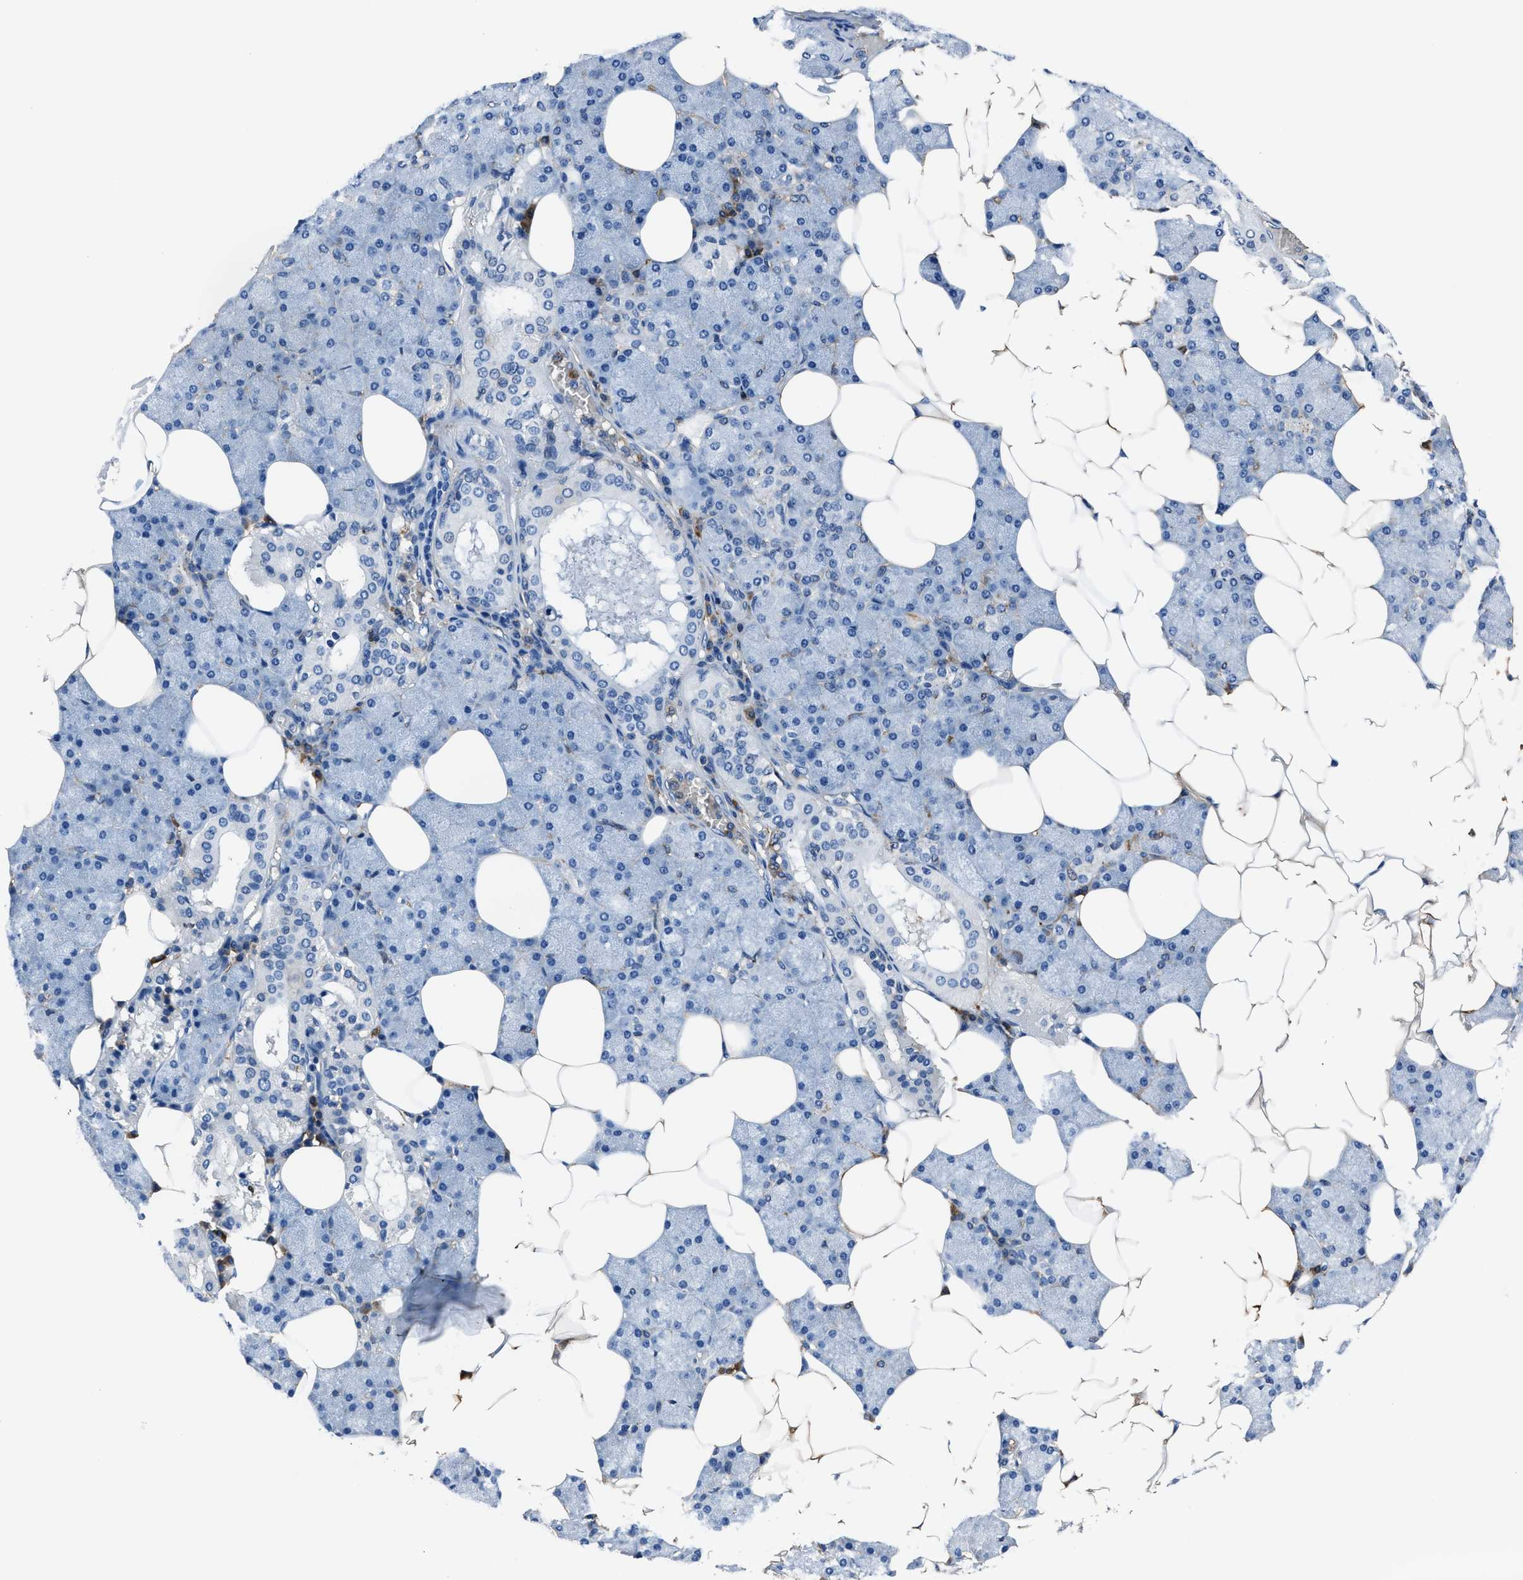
{"staining": {"intensity": "negative", "quantity": "none", "location": "none"}, "tissue": "salivary gland", "cell_type": "Glandular cells", "image_type": "normal", "snomed": [{"axis": "morphology", "description": "Normal tissue, NOS"}, {"axis": "topography", "description": "Salivary gland"}], "caption": "An immunohistochemistry (IHC) photomicrograph of normal salivary gland is shown. There is no staining in glandular cells of salivary gland. (Immunohistochemistry, brightfield microscopy, high magnification).", "gene": "FTL", "patient": {"sex": "male", "age": 62}}